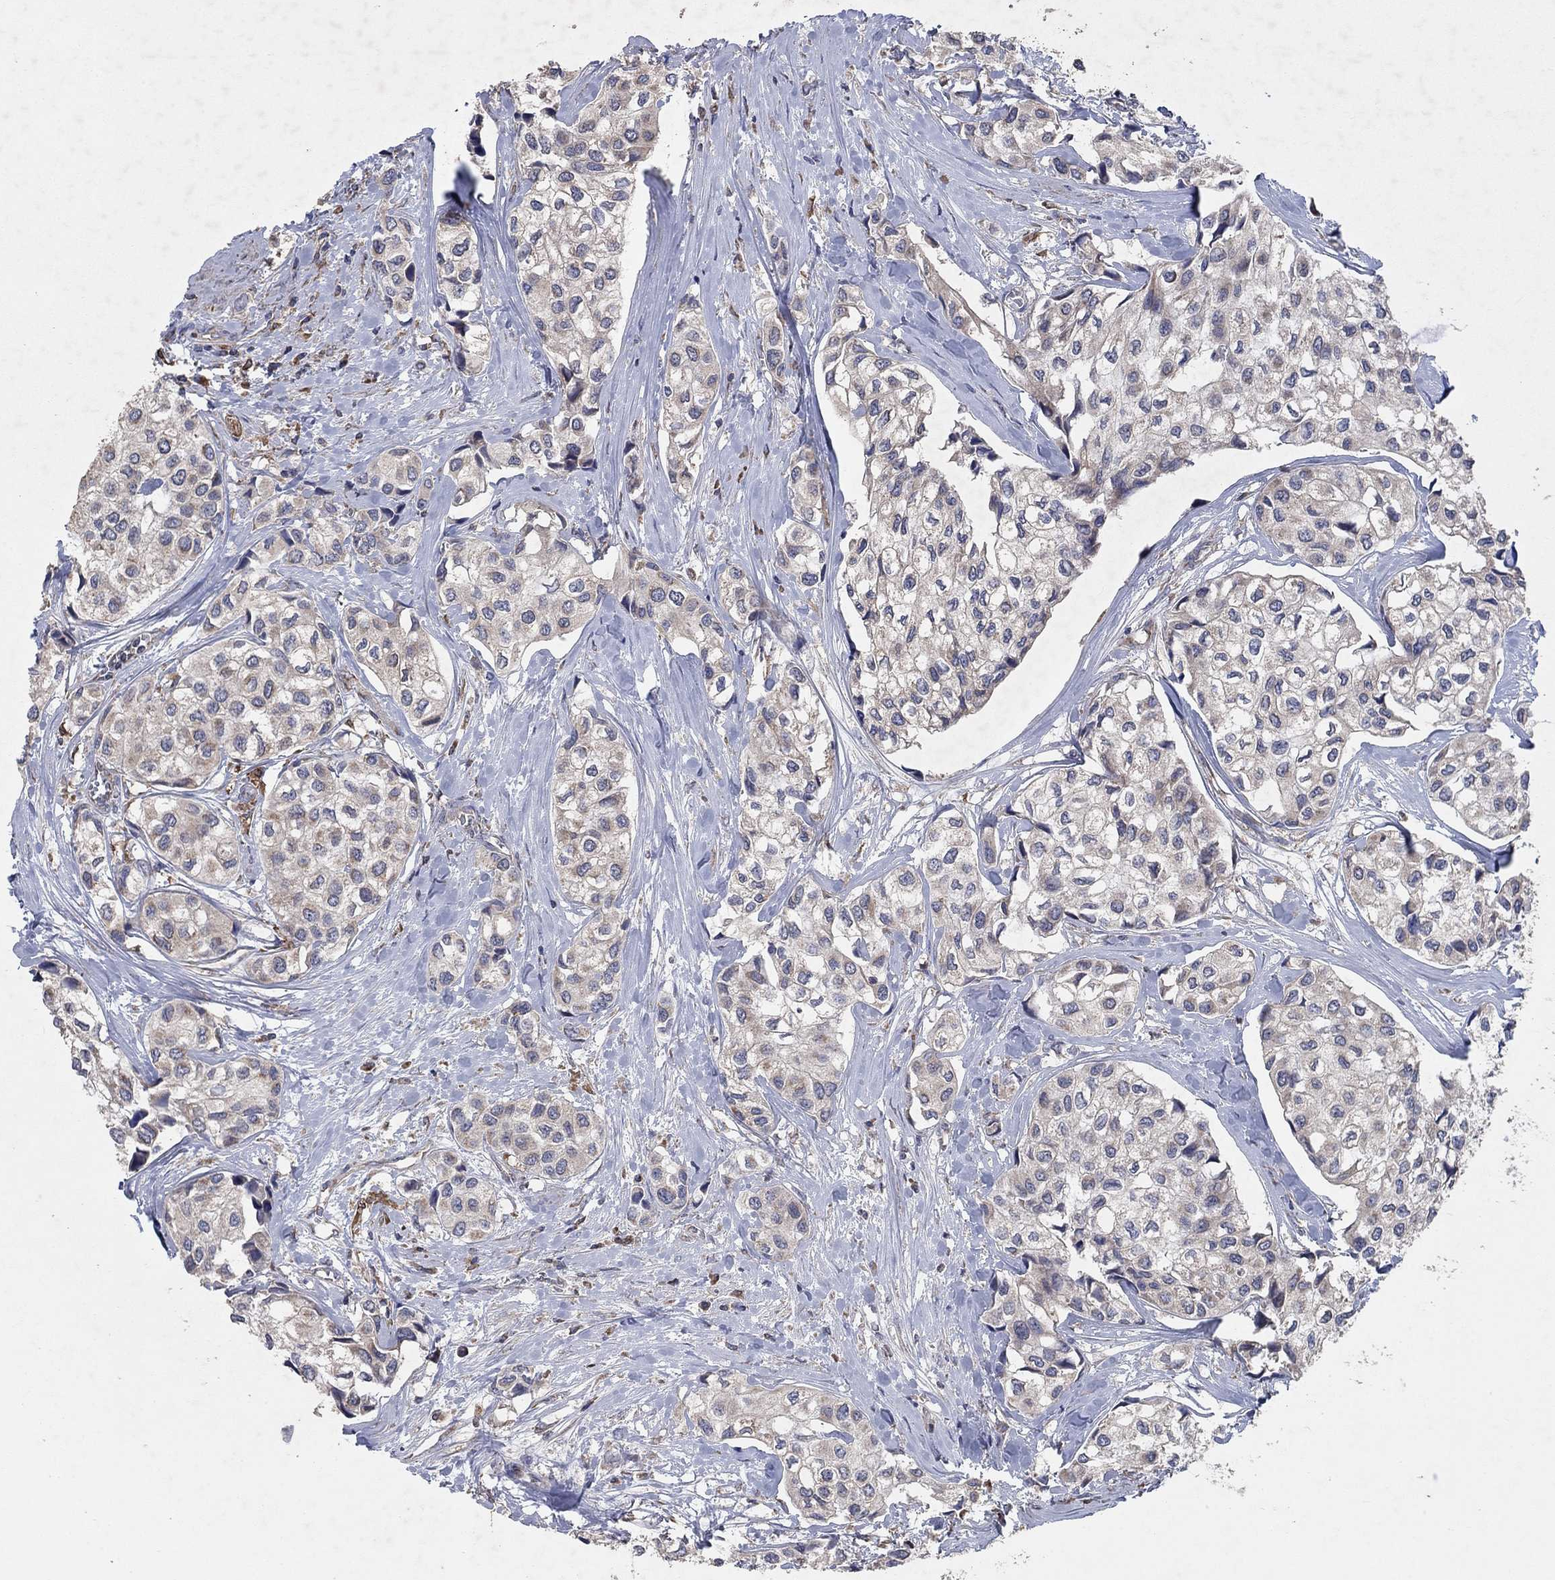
{"staining": {"intensity": "negative", "quantity": "none", "location": "none"}, "tissue": "urothelial cancer", "cell_type": "Tumor cells", "image_type": "cancer", "snomed": [{"axis": "morphology", "description": "Urothelial carcinoma, High grade"}, {"axis": "topography", "description": "Urinary bladder"}], "caption": "An immunohistochemistry (IHC) micrograph of urothelial cancer is shown. There is no staining in tumor cells of urothelial cancer.", "gene": "NCEH1", "patient": {"sex": "male", "age": 73}}